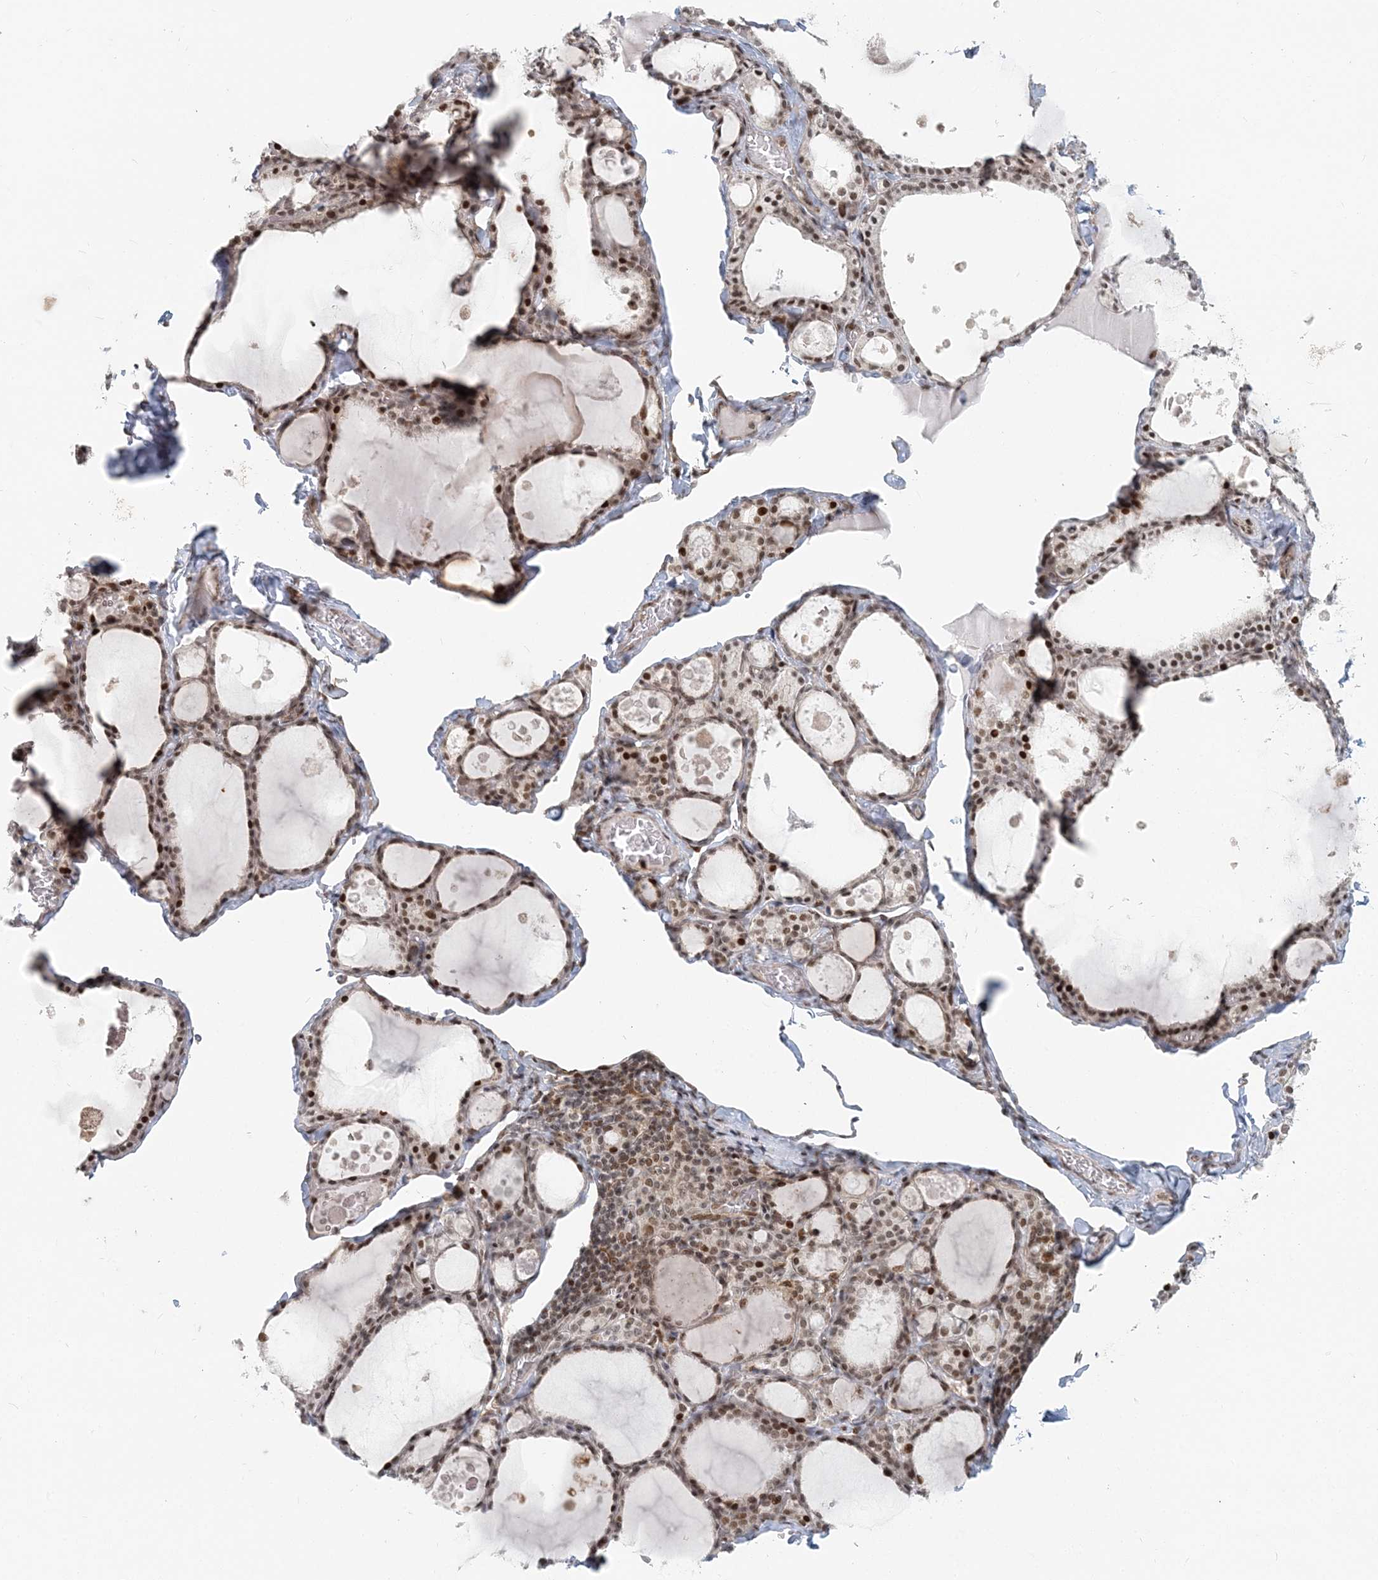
{"staining": {"intensity": "moderate", "quantity": ">75%", "location": "nuclear"}, "tissue": "thyroid gland", "cell_type": "Glandular cells", "image_type": "normal", "snomed": [{"axis": "morphology", "description": "Normal tissue, NOS"}, {"axis": "topography", "description": "Thyroid gland"}], "caption": "An IHC image of benign tissue is shown. Protein staining in brown highlights moderate nuclear positivity in thyroid gland within glandular cells. Immunohistochemistry (ihc) stains the protein of interest in brown and the nuclei are stained blue.", "gene": "BAZ1B", "patient": {"sex": "male", "age": 56}}